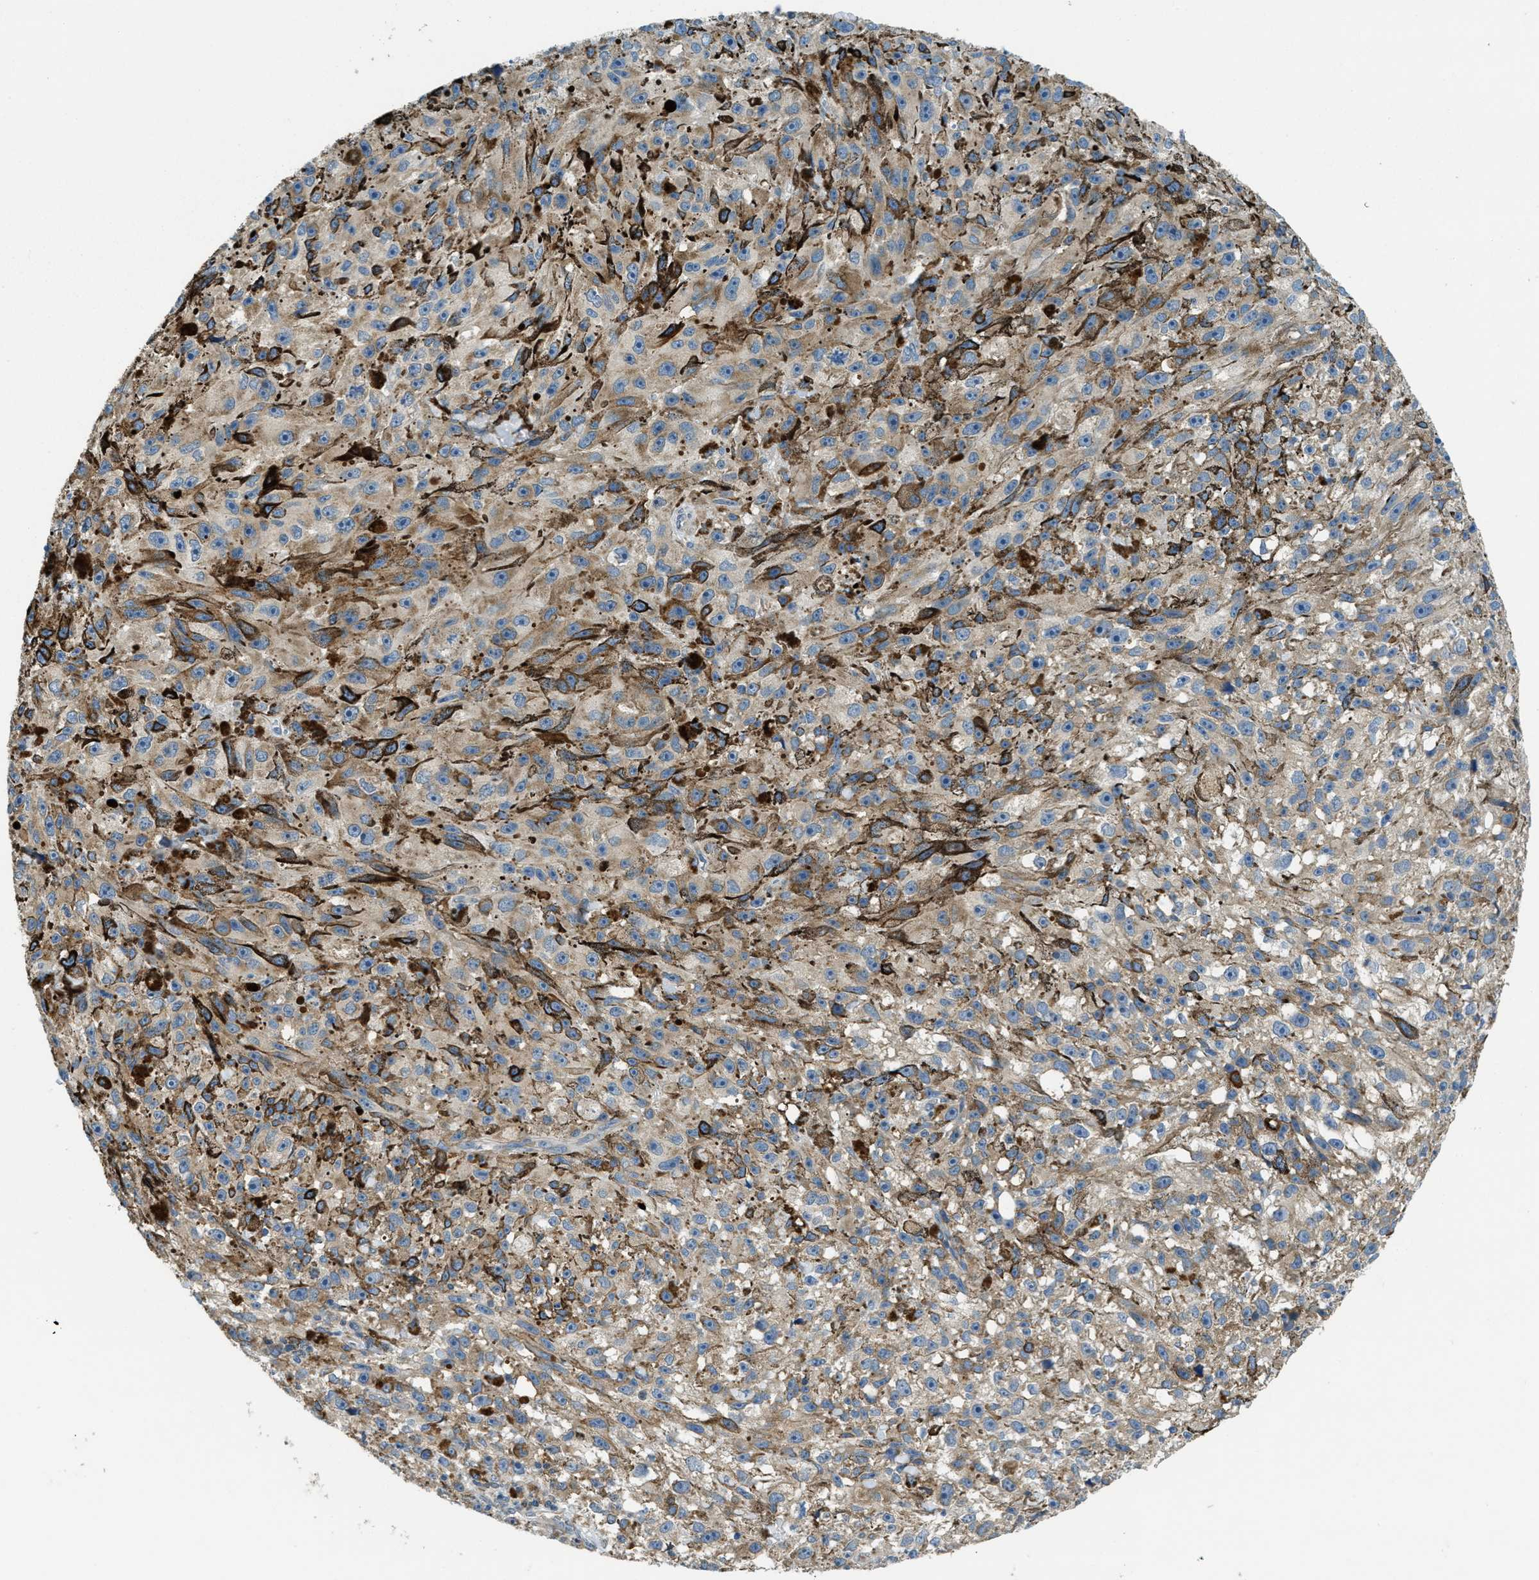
{"staining": {"intensity": "weak", "quantity": ">75%", "location": "cytoplasmic/membranous"}, "tissue": "melanoma", "cell_type": "Tumor cells", "image_type": "cancer", "snomed": [{"axis": "morphology", "description": "Malignant melanoma, NOS"}, {"axis": "topography", "description": "Skin"}], "caption": "Approximately >75% of tumor cells in melanoma show weak cytoplasmic/membranous protein staining as visualized by brown immunohistochemical staining.", "gene": "SSR1", "patient": {"sex": "female", "age": 104}}